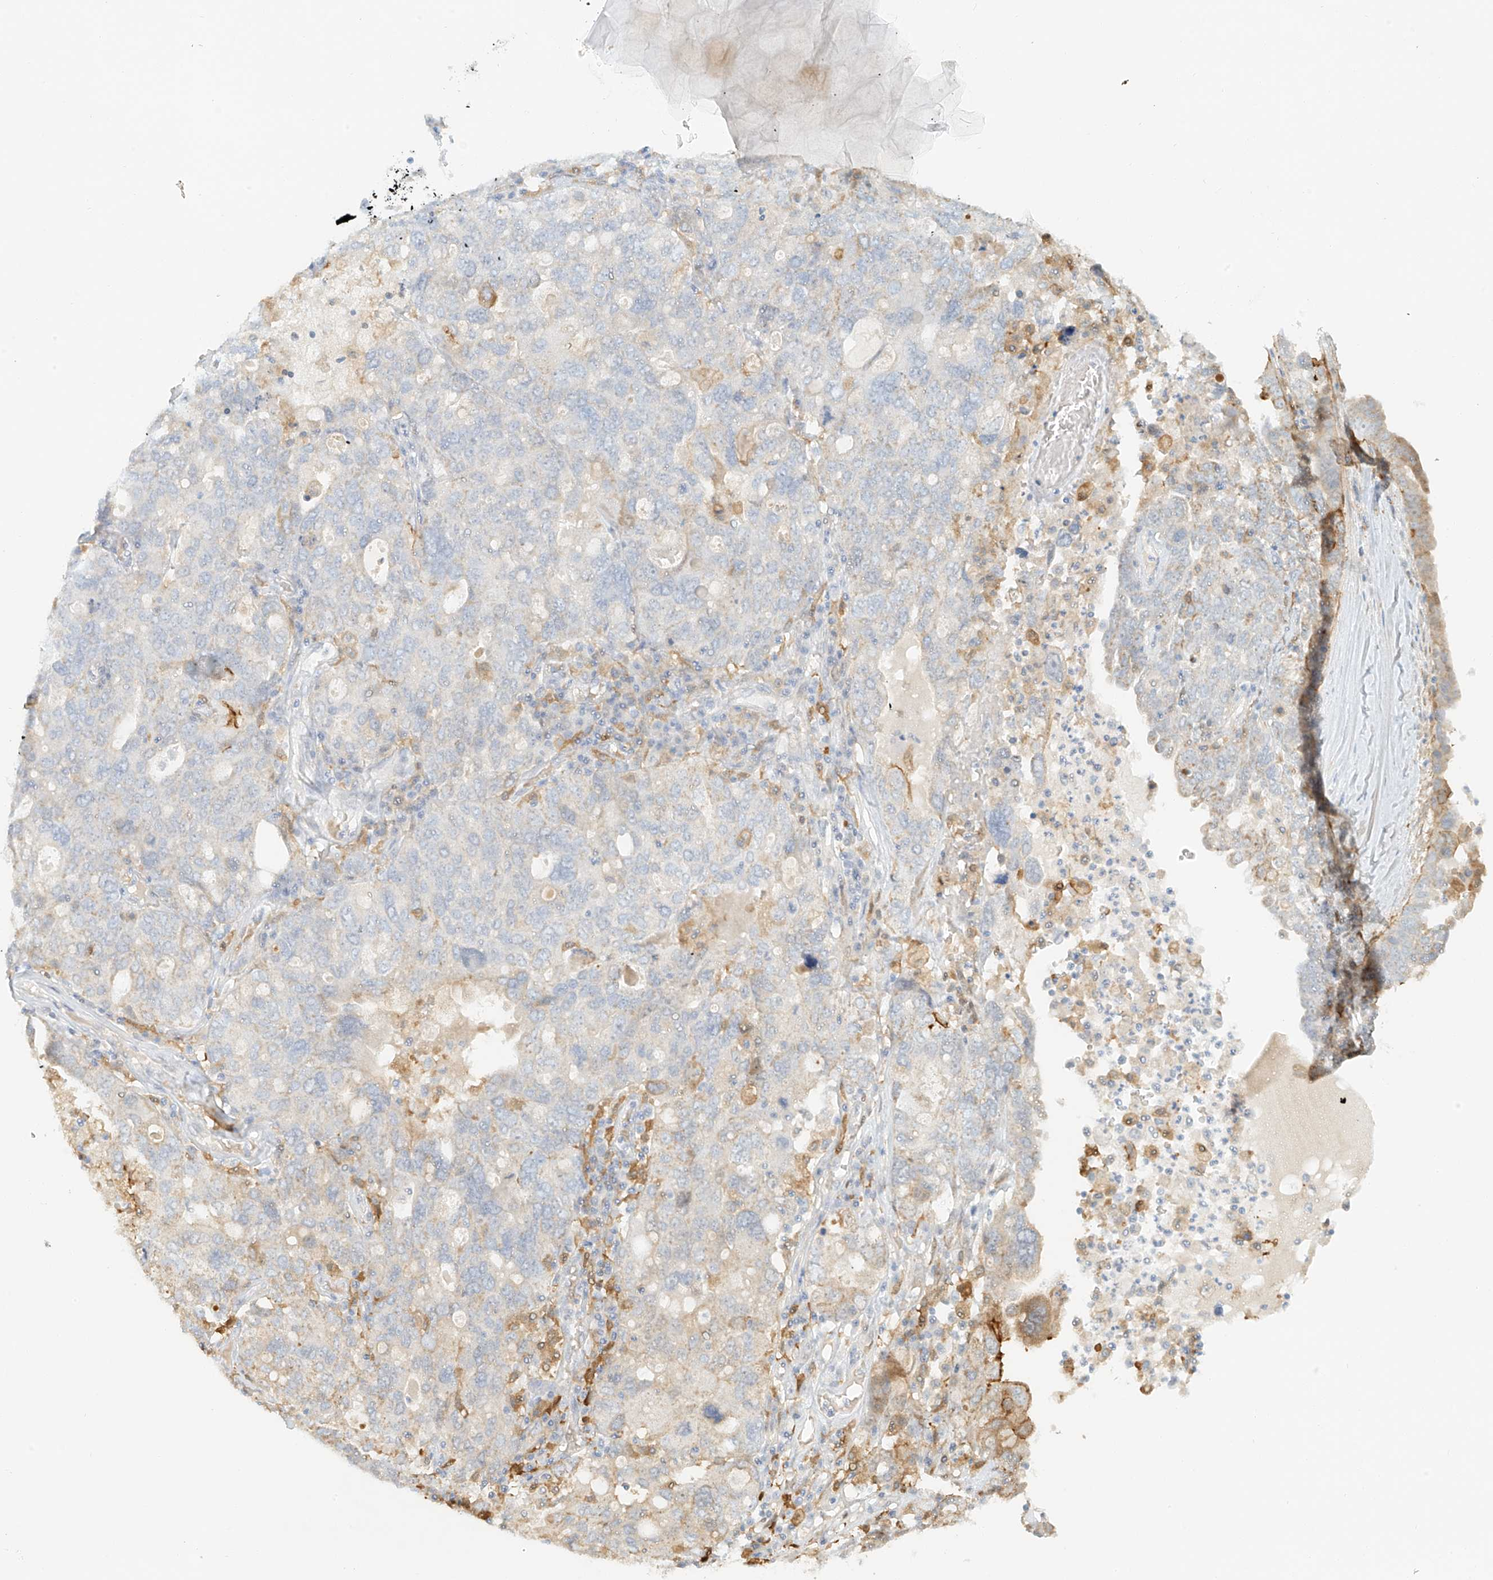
{"staining": {"intensity": "negative", "quantity": "none", "location": "none"}, "tissue": "ovarian cancer", "cell_type": "Tumor cells", "image_type": "cancer", "snomed": [{"axis": "morphology", "description": "Carcinoma, endometroid"}, {"axis": "topography", "description": "Ovary"}], "caption": "Endometroid carcinoma (ovarian) was stained to show a protein in brown. There is no significant expression in tumor cells.", "gene": "UPK1B", "patient": {"sex": "female", "age": 62}}